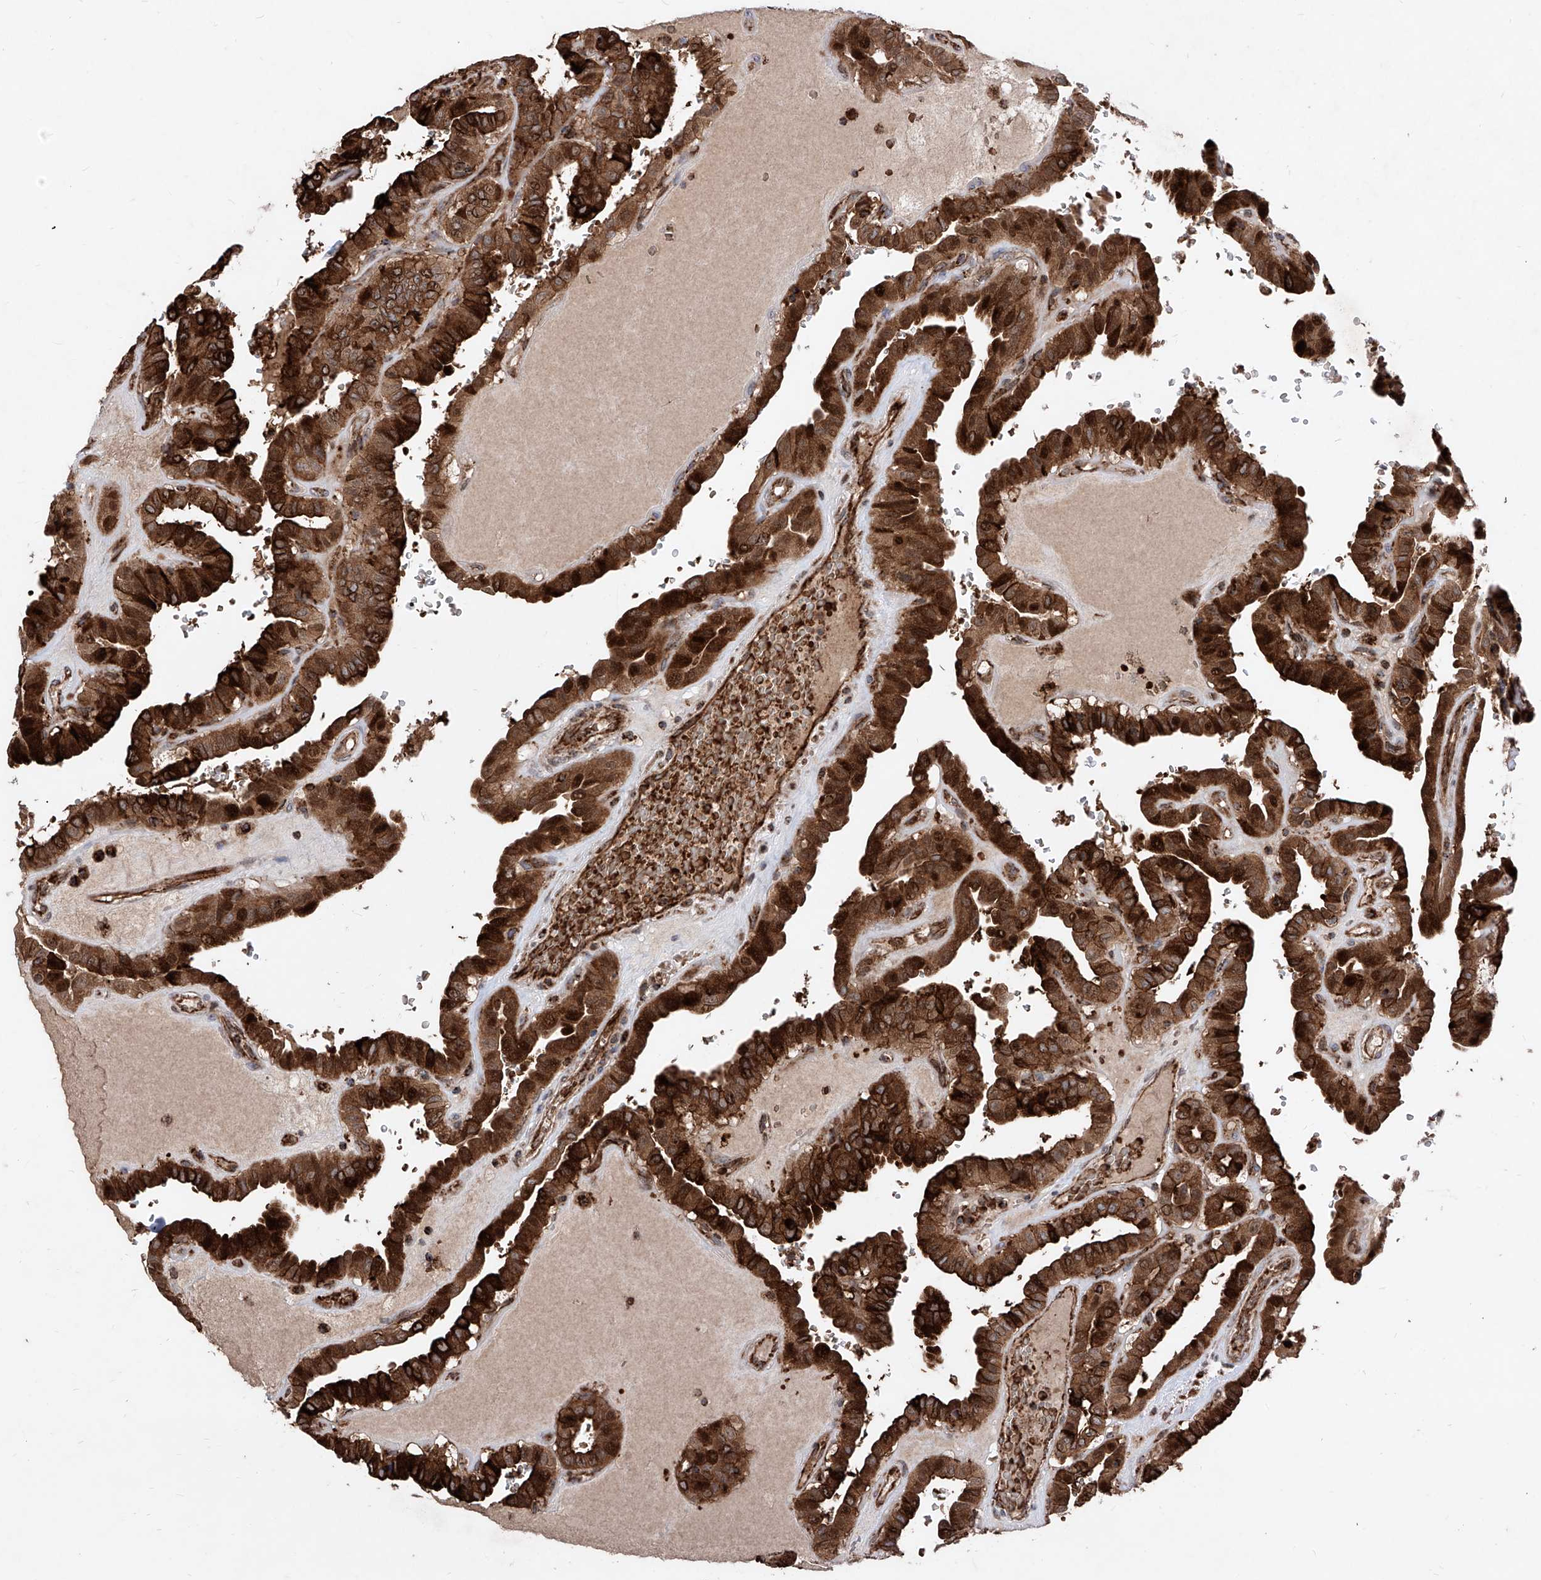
{"staining": {"intensity": "strong", "quantity": ">75%", "location": "cytoplasmic/membranous"}, "tissue": "thyroid cancer", "cell_type": "Tumor cells", "image_type": "cancer", "snomed": [{"axis": "morphology", "description": "Papillary adenocarcinoma, NOS"}, {"axis": "topography", "description": "Thyroid gland"}], "caption": "About >75% of tumor cells in thyroid papillary adenocarcinoma show strong cytoplasmic/membranous protein staining as visualized by brown immunohistochemical staining.", "gene": "SEMA6A", "patient": {"sex": "male", "age": 77}}